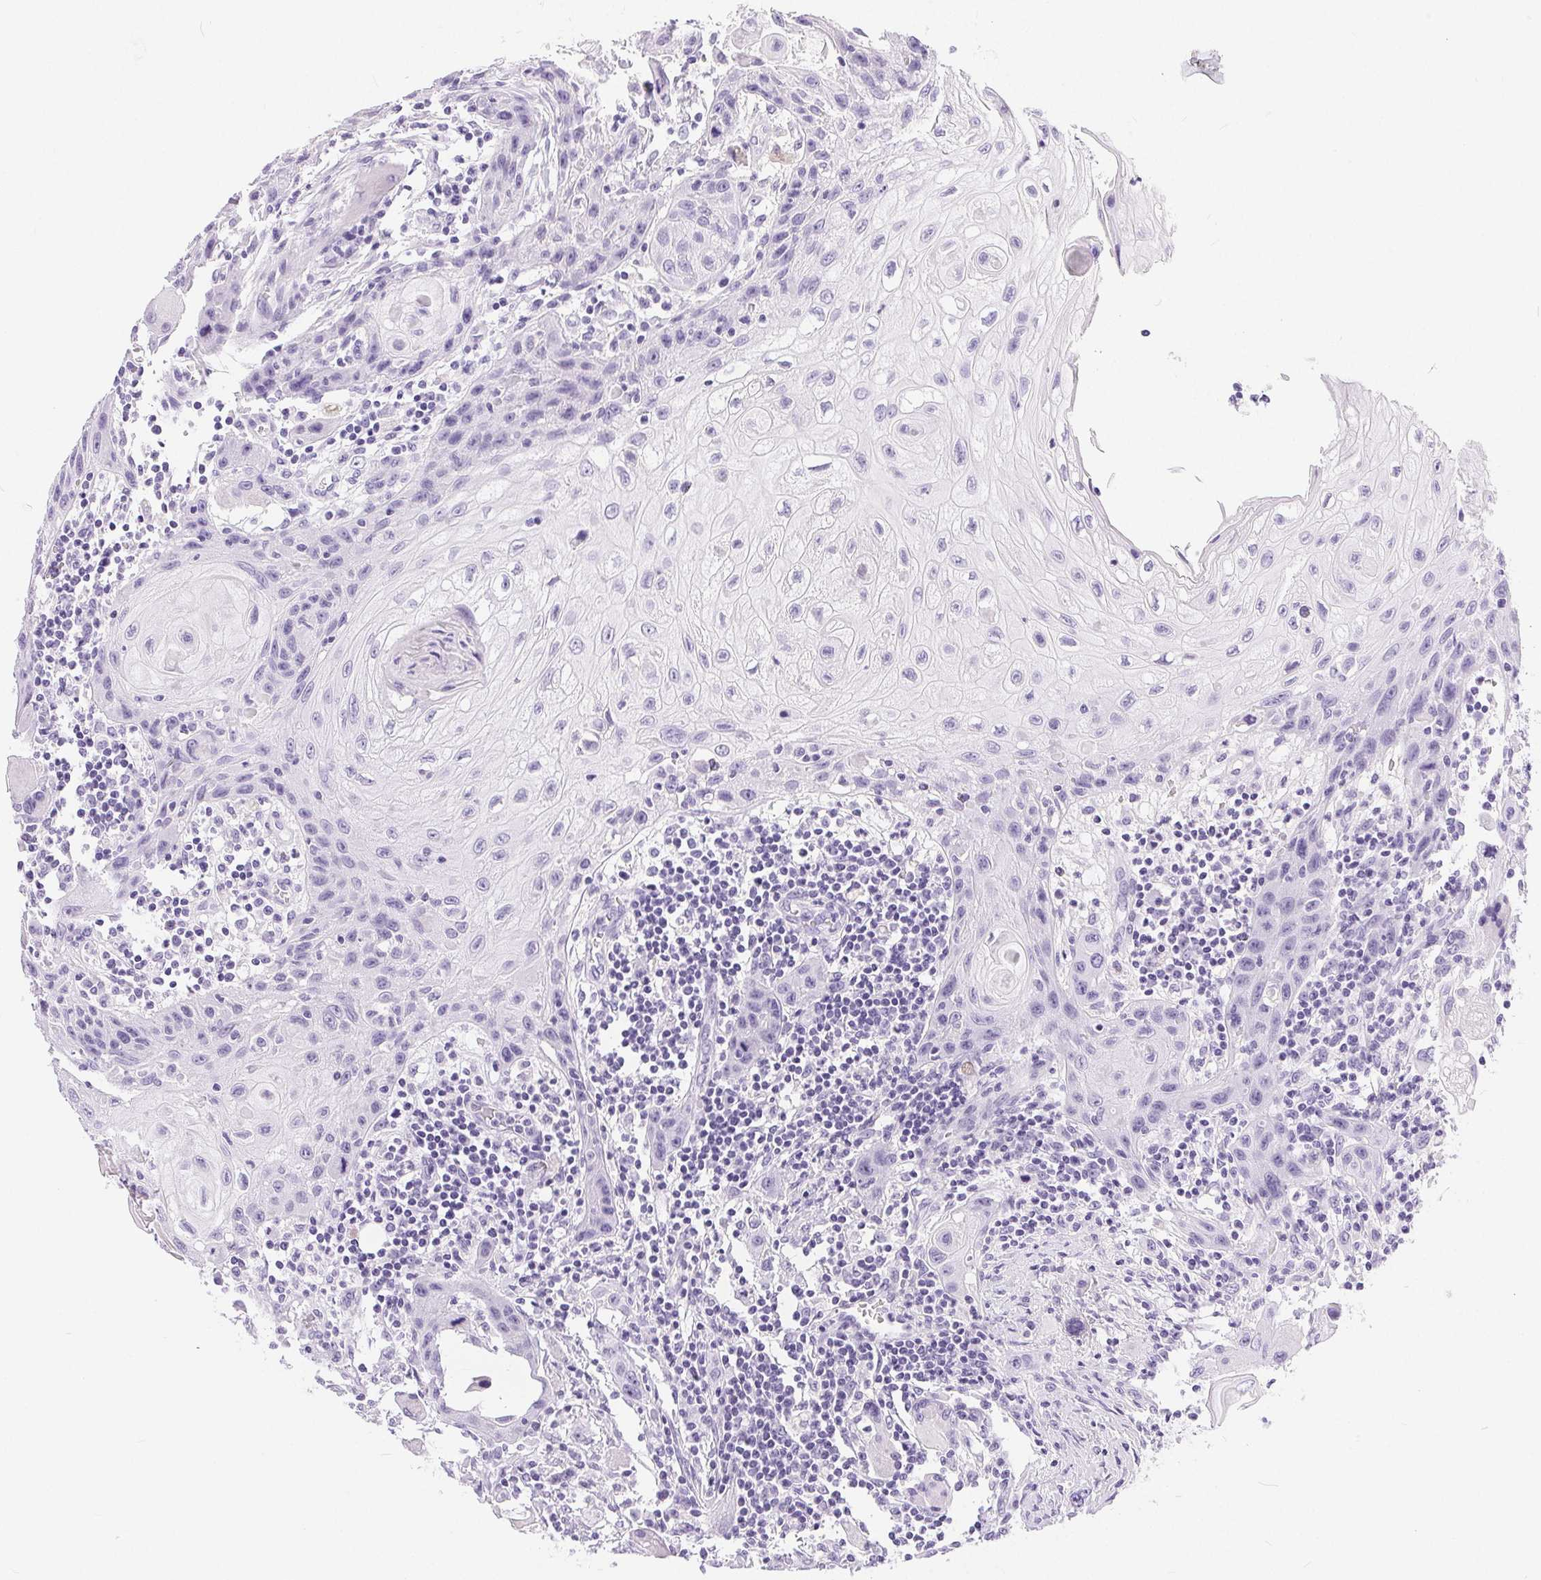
{"staining": {"intensity": "negative", "quantity": "none", "location": "none"}, "tissue": "head and neck cancer", "cell_type": "Tumor cells", "image_type": "cancer", "snomed": [{"axis": "morphology", "description": "Squamous cell carcinoma, NOS"}, {"axis": "topography", "description": "Oral tissue"}, {"axis": "topography", "description": "Head-Neck"}], "caption": "This is a histopathology image of IHC staining of squamous cell carcinoma (head and neck), which shows no expression in tumor cells.", "gene": "XDH", "patient": {"sex": "male", "age": 58}}